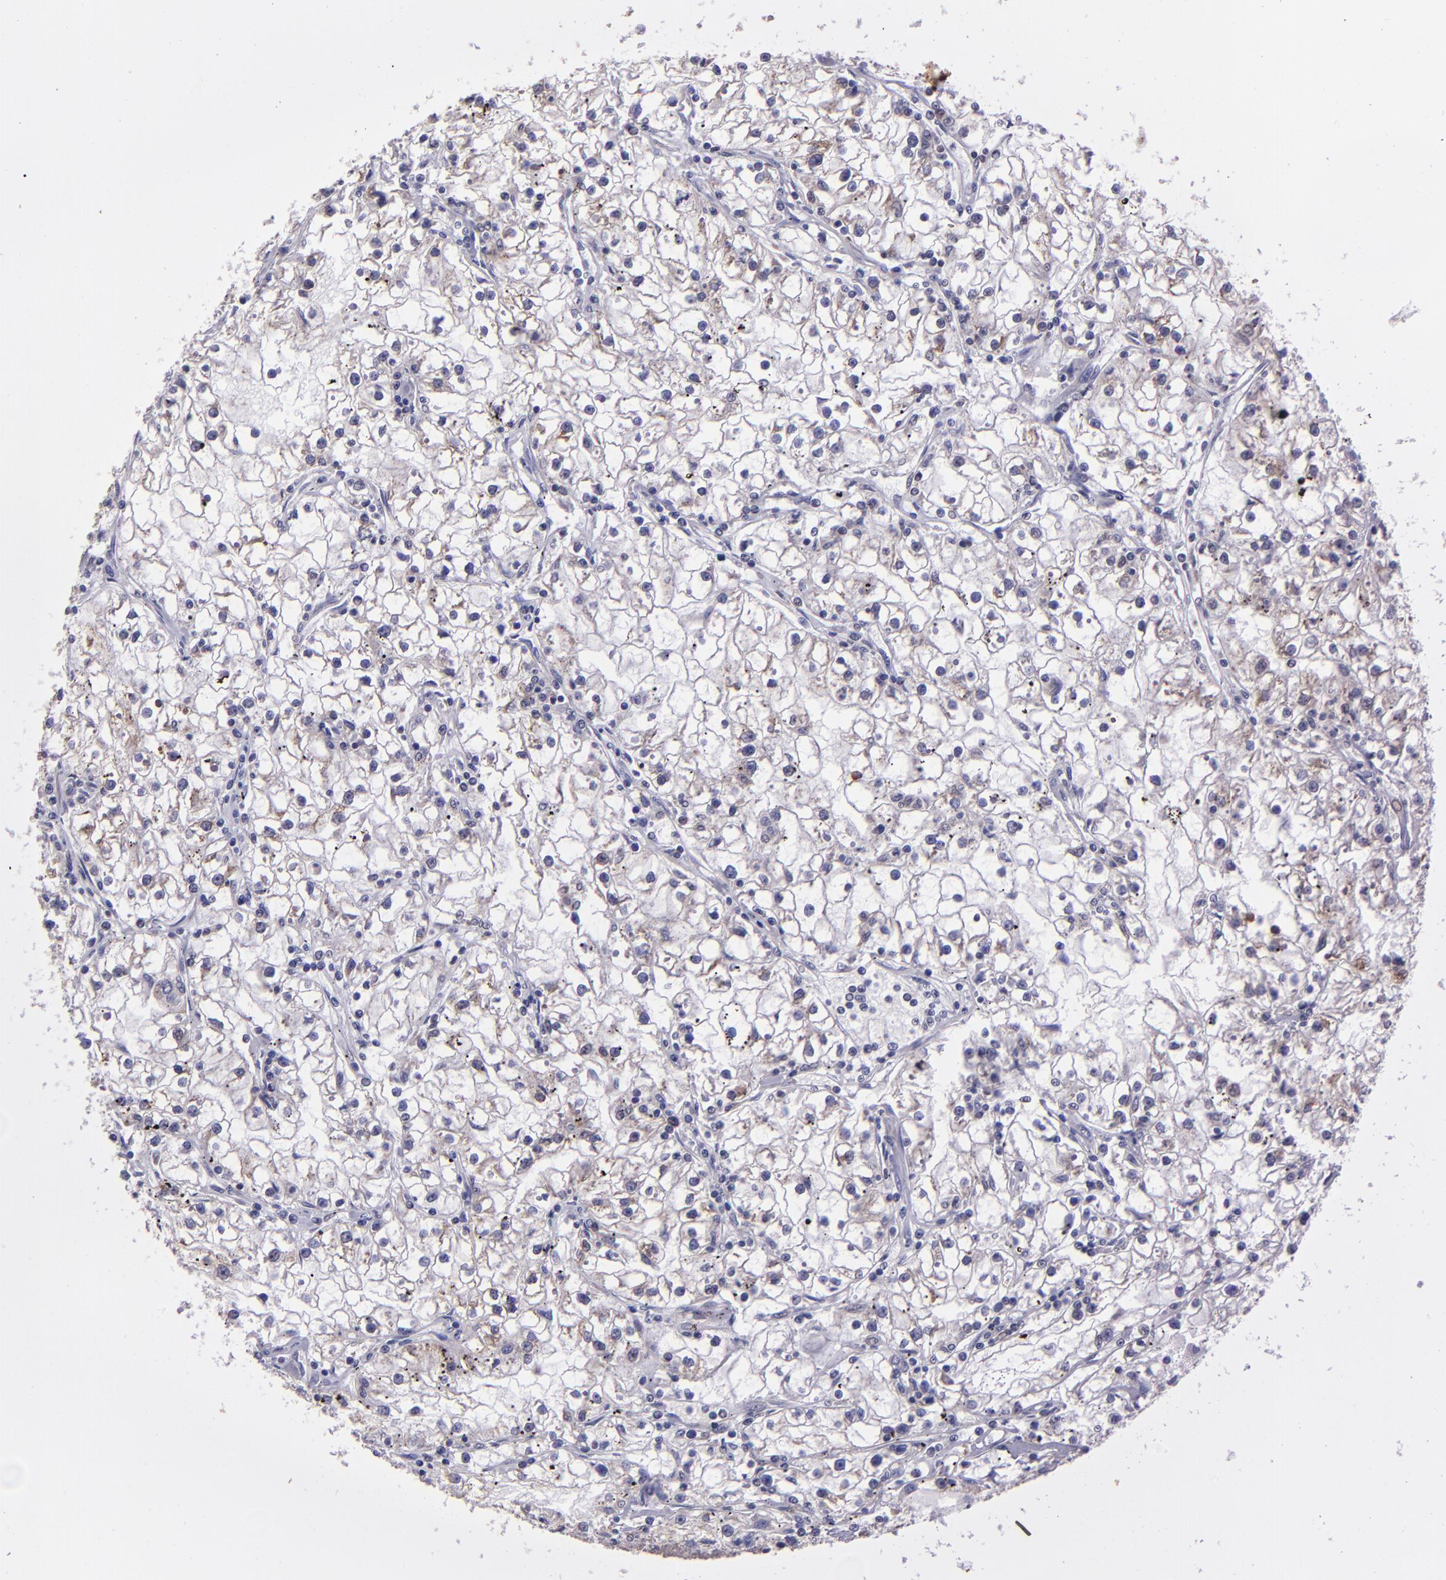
{"staining": {"intensity": "weak", "quantity": "<25%", "location": "cytoplasmic/membranous"}, "tissue": "renal cancer", "cell_type": "Tumor cells", "image_type": "cancer", "snomed": [{"axis": "morphology", "description": "Adenocarcinoma, NOS"}, {"axis": "topography", "description": "Kidney"}], "caption": "This is an immunohistochemistry histopathology image of renal cancer (adenocarcinoma). There is no expression in tumor cells.", "gene": "ELF1", "patient": {"sex": "male", "age": 56}}